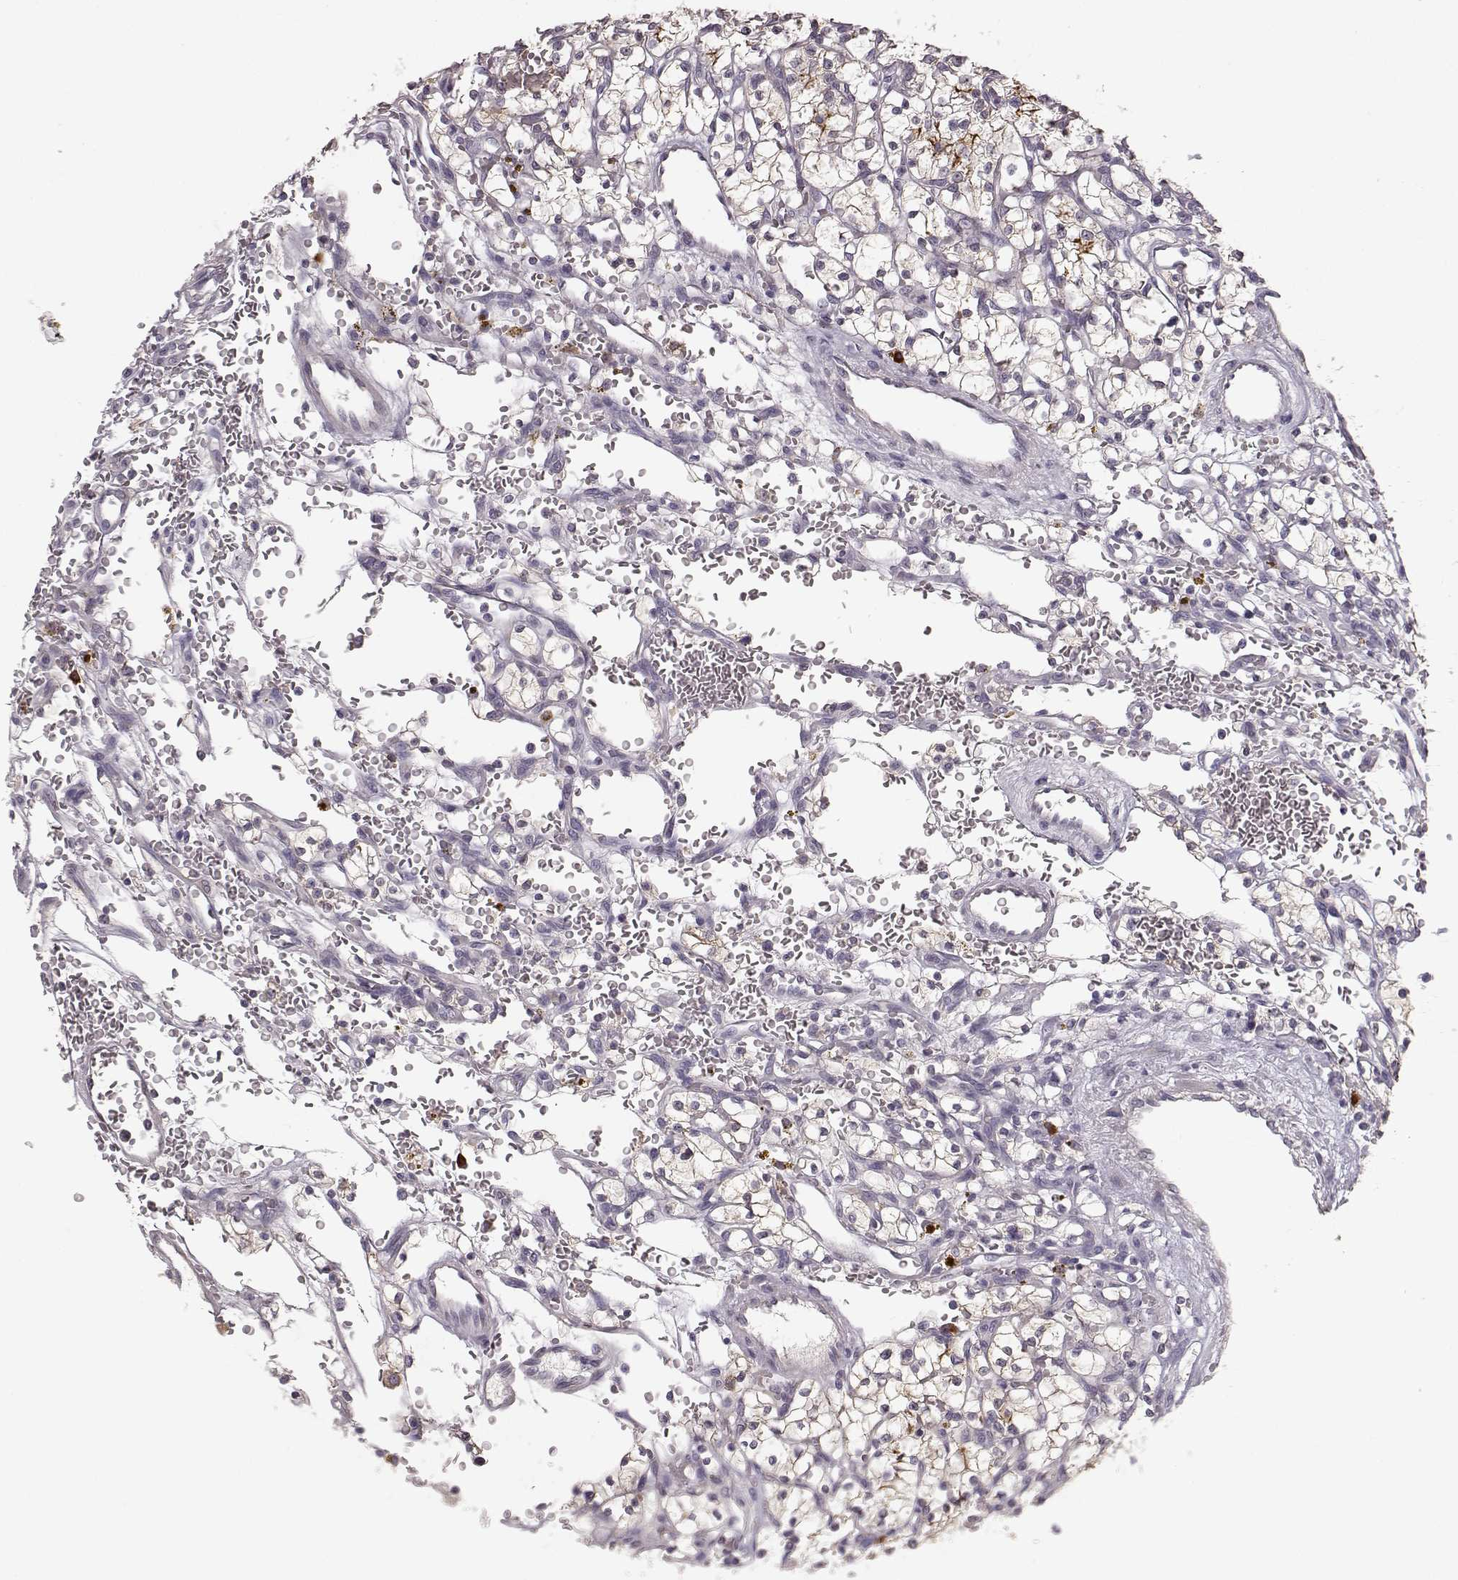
{"staining": {"intensity": "strong", "quantity": "<25%", "location": "cytoplasmic/membranous"}, "tissue": "renal cancer", "cell_type": "Tumor cells", "image_type": "cancer", "snomed": [{"axis": "morphology", "description": "Adenocarcinoma, NOS"}, {"axis": "topography", "description": "Kidney"}], "caption": "Tumor cells demonstrate medium levels of strong cytoplasmic/membranous staining in about <25% of cells in renal adenocarcinoma.", "gene": "GHR", "patient": {"sex": "female", "age": 64}}